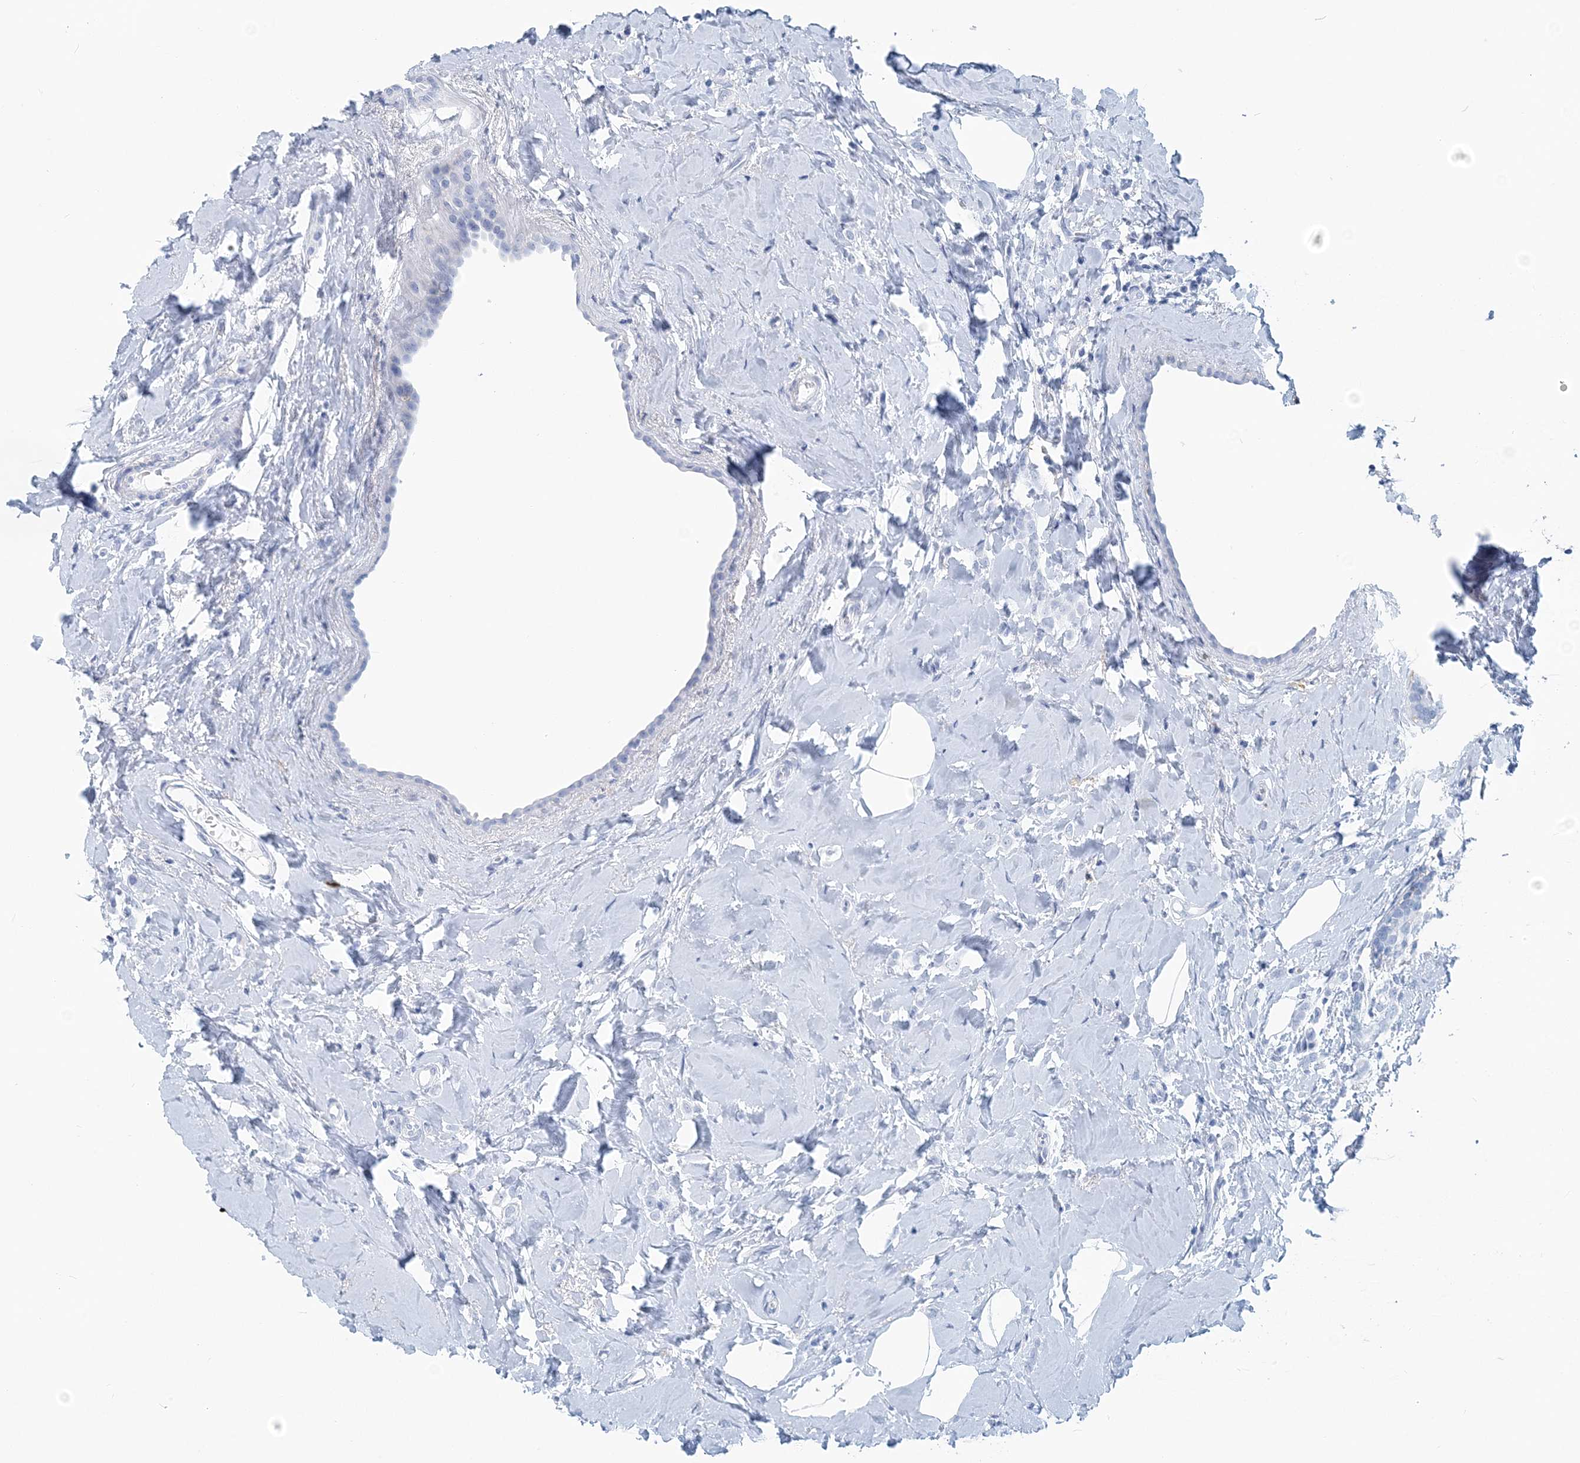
{"staining": {"intensity": "negative", "quantity": "none", "location": "none"}, "tissue": "breast cancer", "cell_type": "Tumor cells", "image_type": "cancer", "snomed": [{"axis": "morphology", "description": "Lobular carcinoma"}, {"axis": "topography", "description": "Breast"}], "caption": "Immunohistochemistry histopathology image of neoplastic tissue: breast cancer stained with DAB (3,3'-diaminobenzidine) displays no significant protein expression in tumor cells.", "gene": "NKX6-1", "patient": {"sex": "female", "age": 47}}